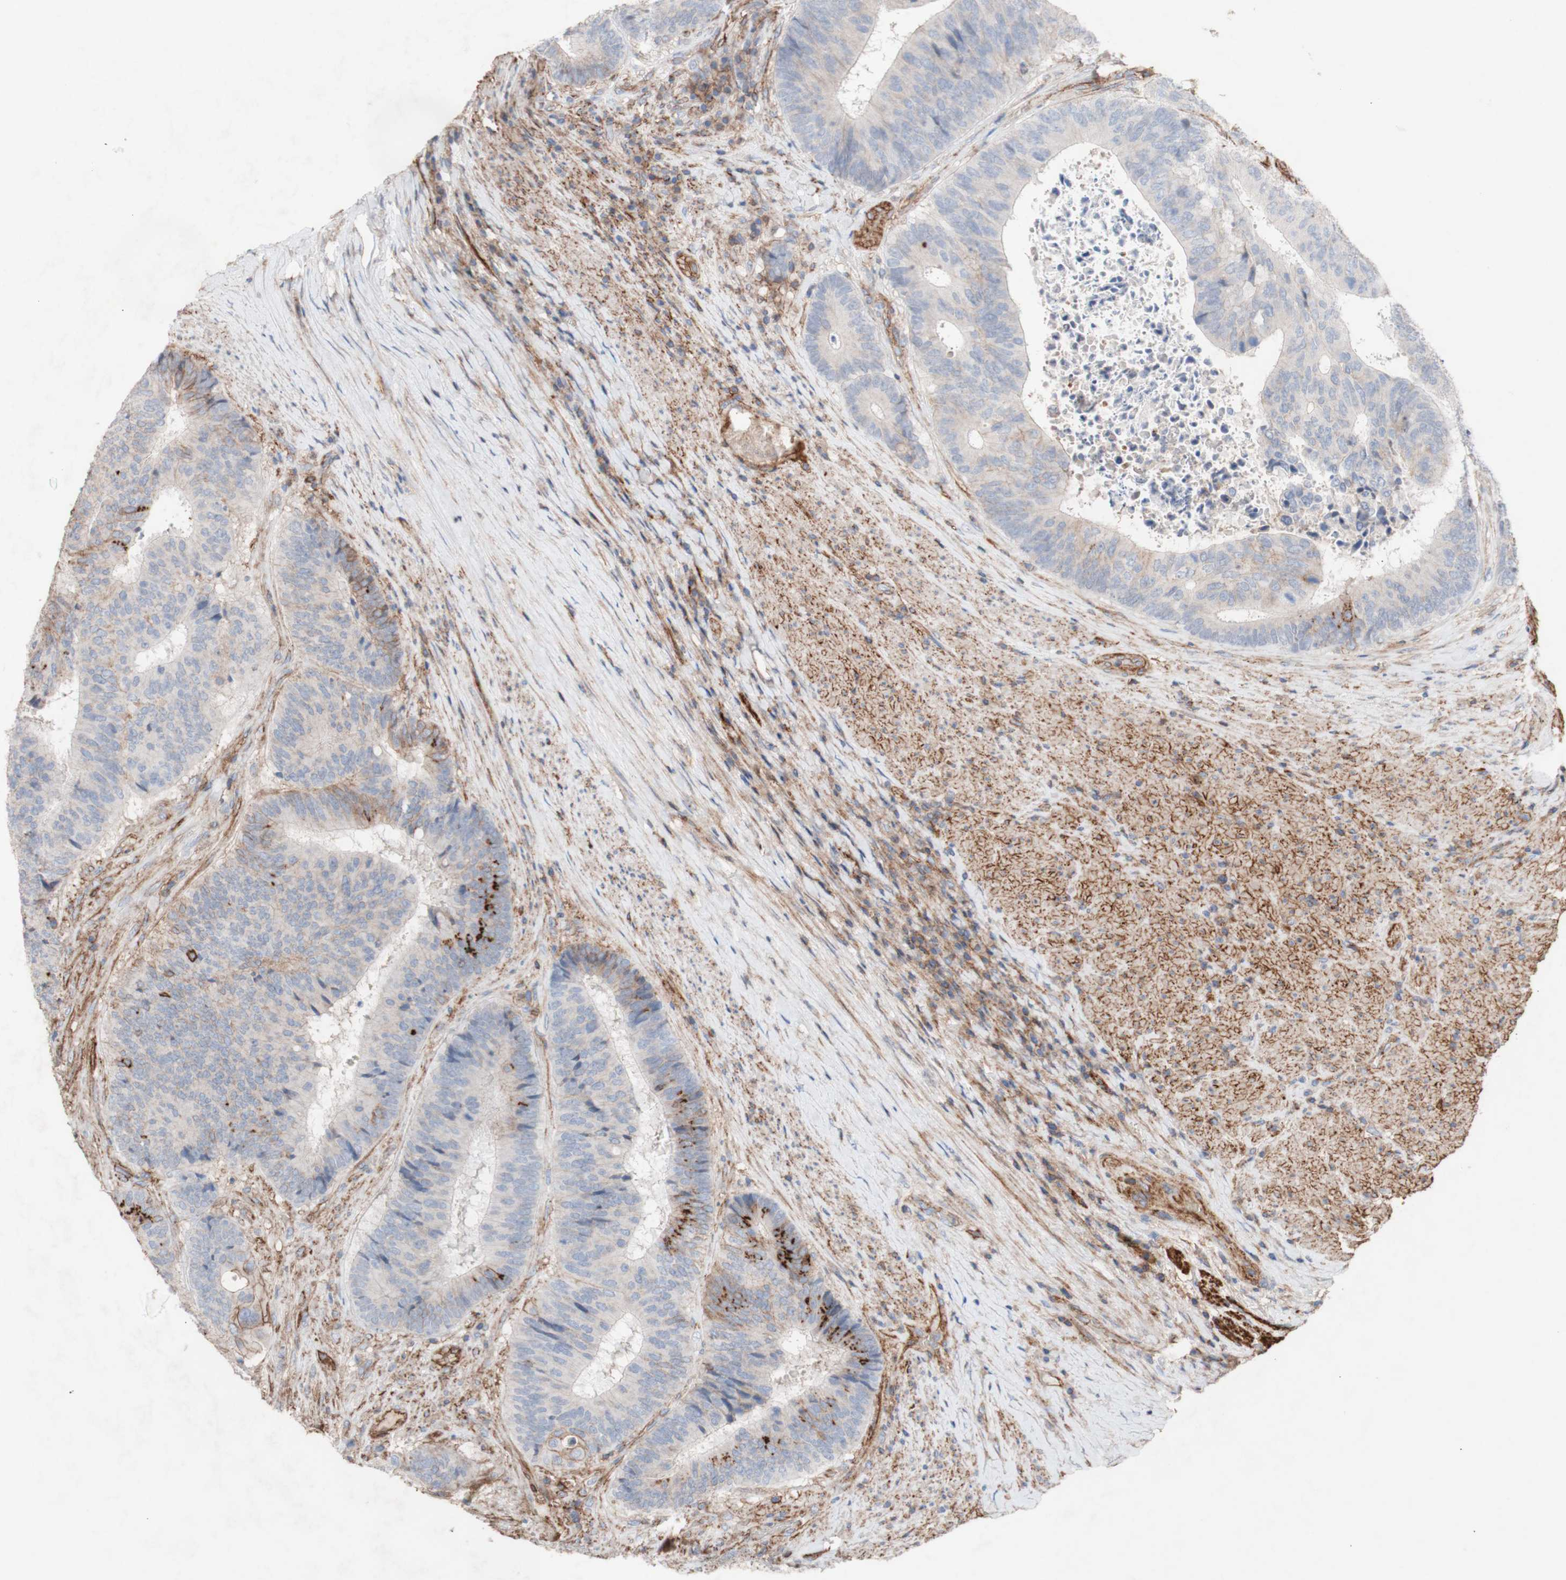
{"staining": {"intensity": "strong", "quantity": "<25%", "location": "cytoplasmic/membranous"}, "tissue": "colorectal cancer", "cell_type": "Tumor cells", "image_type": "cancer", "snomed": [{"axis": "morphology", "description": "Adenocarcinoma, NOS"}, {"axis": "topography", "description": "Rectum"}], "caption": "Brown immunohistochemical staining in human colorectal cancer (adenocarcinoma) exhibits strong cytoplasmic/membranous staining in about <25% of tumor cells. (brown staining indicates protein expression, while blue staining denotes nuclei).", "gene": "ATP2A3", "patient": {"sex": "male", "age": 72}}